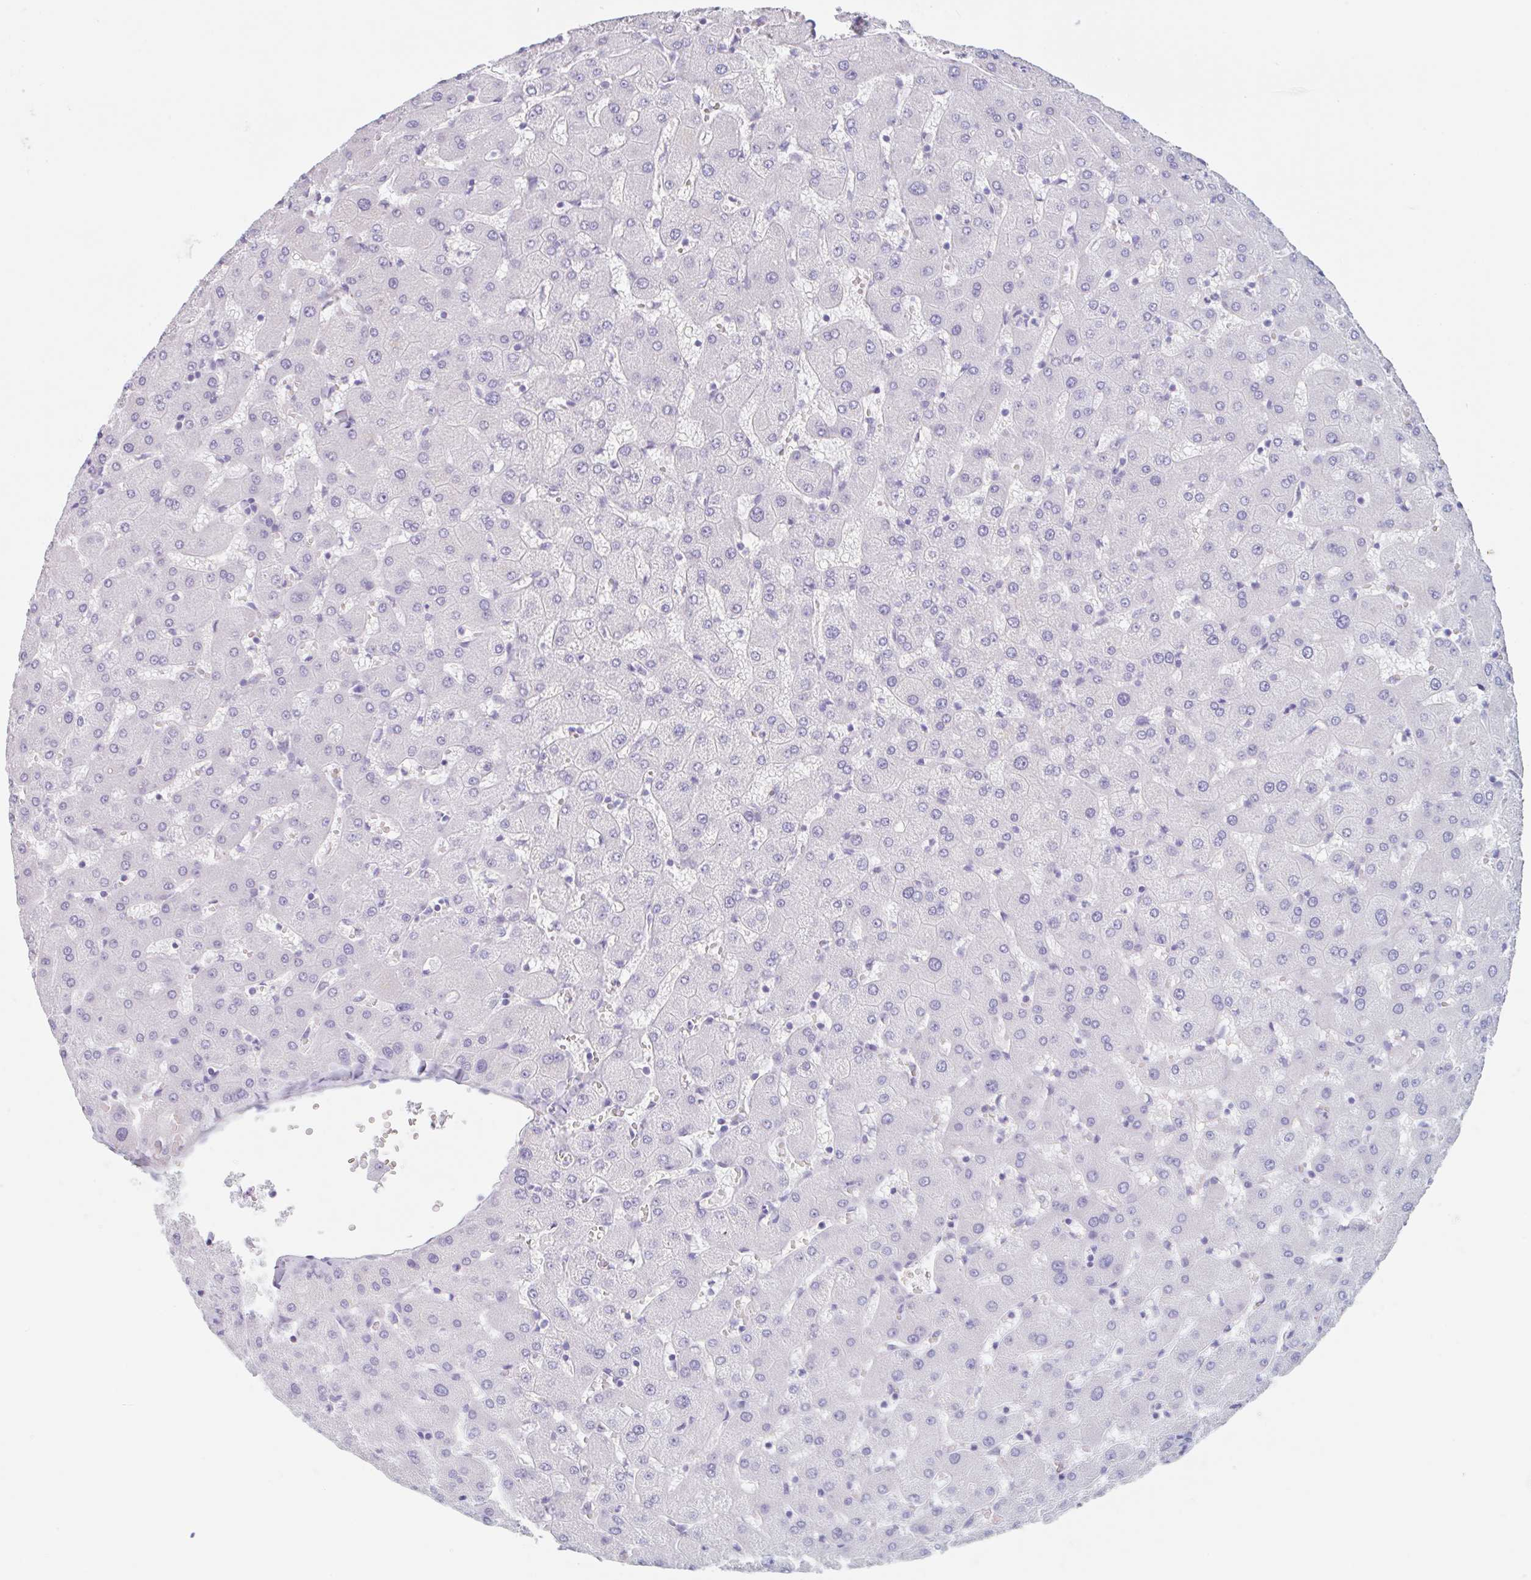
{"staining": {"intensity": "negative", "quantity": "none", "location": "none"}, "tissue": "liver", "cell_type": "Cholangiocytes", "image_type": "normal", "snomed": [{"axis": "morphology", "description": "Normal tissue, NOS"}, {"axis": "topography", "description": "Liver"}], "caption": "IHC image of normal human liver stained for a protein (brown), which demonstrates no positivity in cholangiocytes.", "gene": "EMC4", "patient": {"sex": "female", "age": 63}}